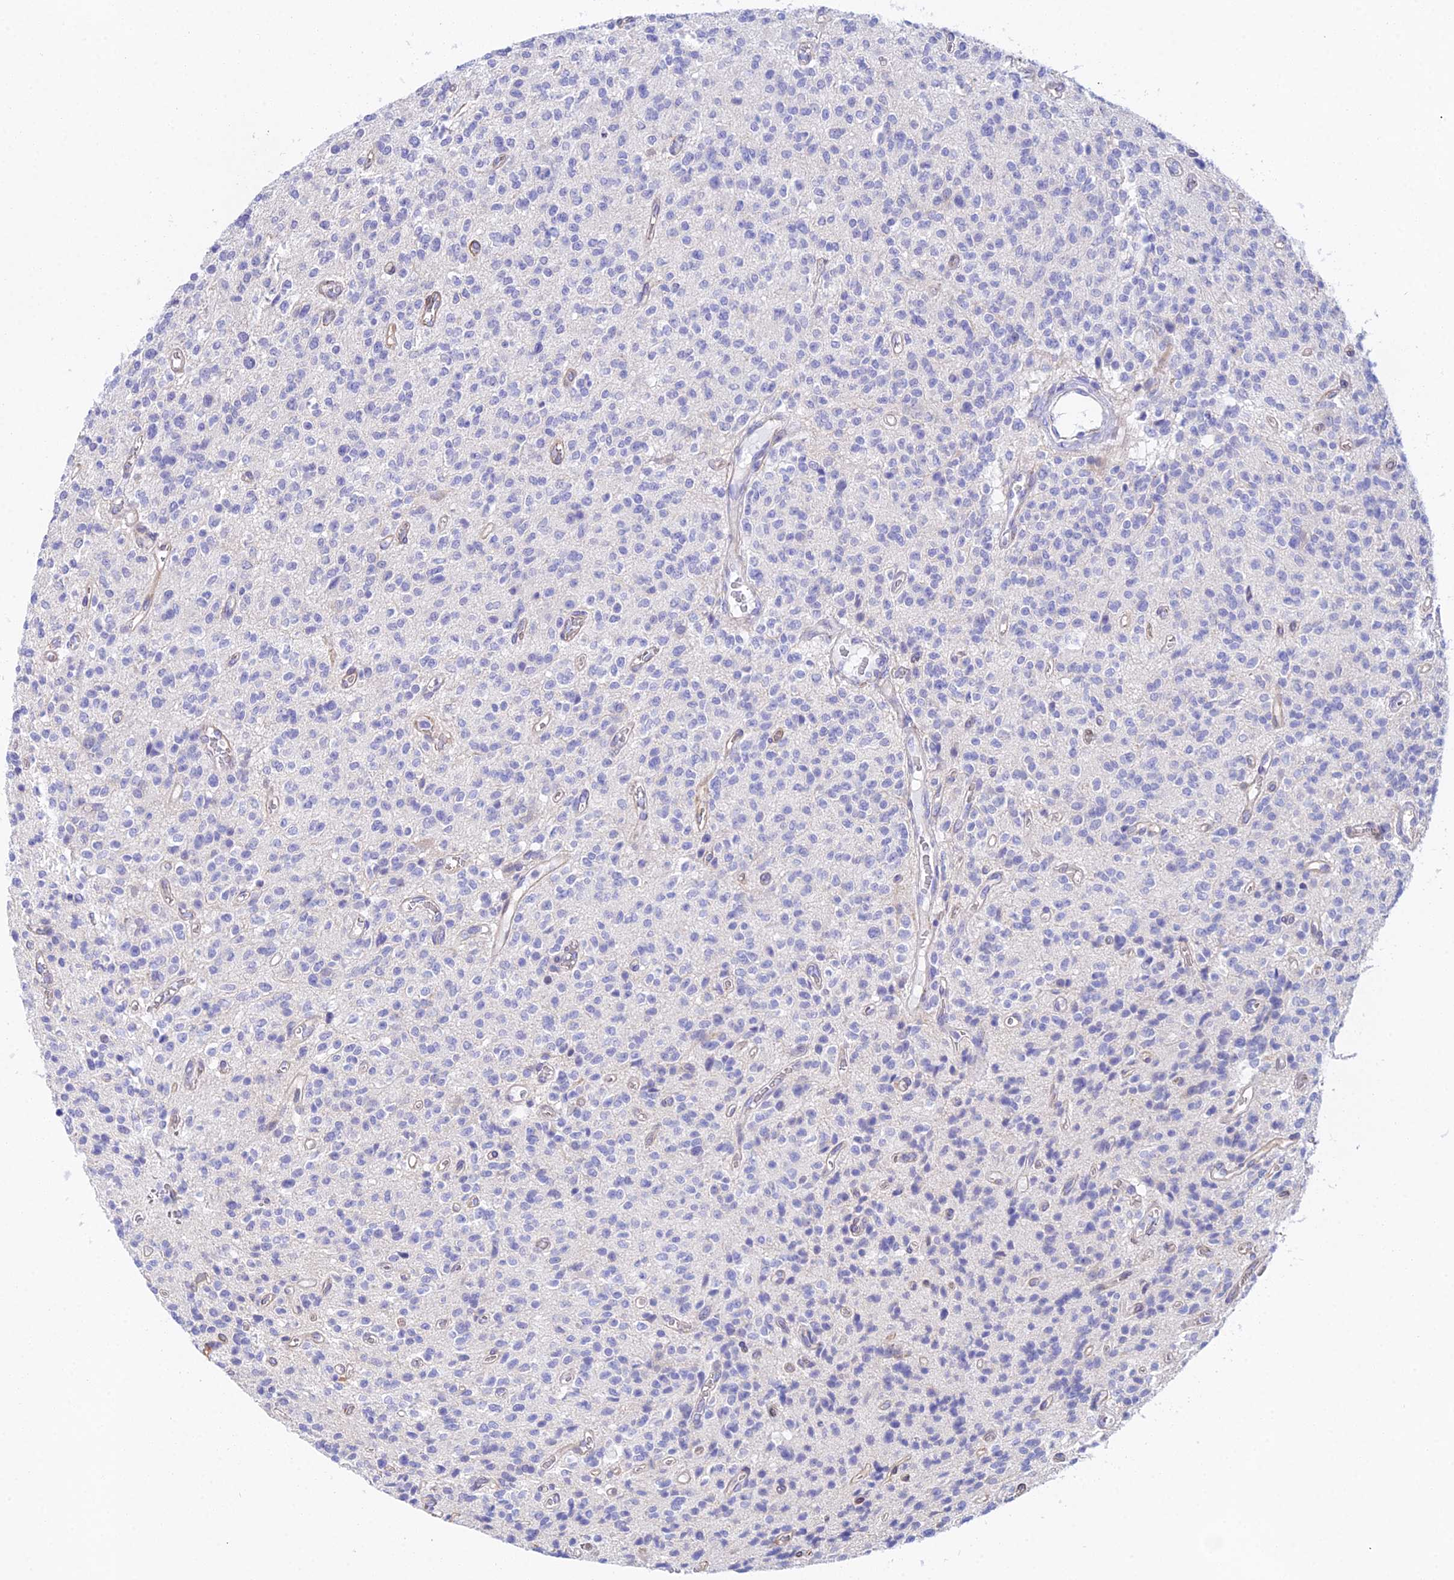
{"staining": {"intensity": "negative", "quantity": "none", "location": "none"}, "tissue": "glioma", "cell_type": "Tumor cells", "image_type": "cancer", "snomed": [{"axis": "morphology", "description": "Glioma, malignant, High grade"}, {"axis": "topography", "description": "Brain"}], "caption": "This micrograph is of malignant glioma (high-grade) stained with immunohistochemistry (IHC) to label a protein in brown with the nuclei are counter-stained blue. There is no positivity in tumor cells.", "gene": "MXRA7", "patient": {"sex": "male", "age": 34}}